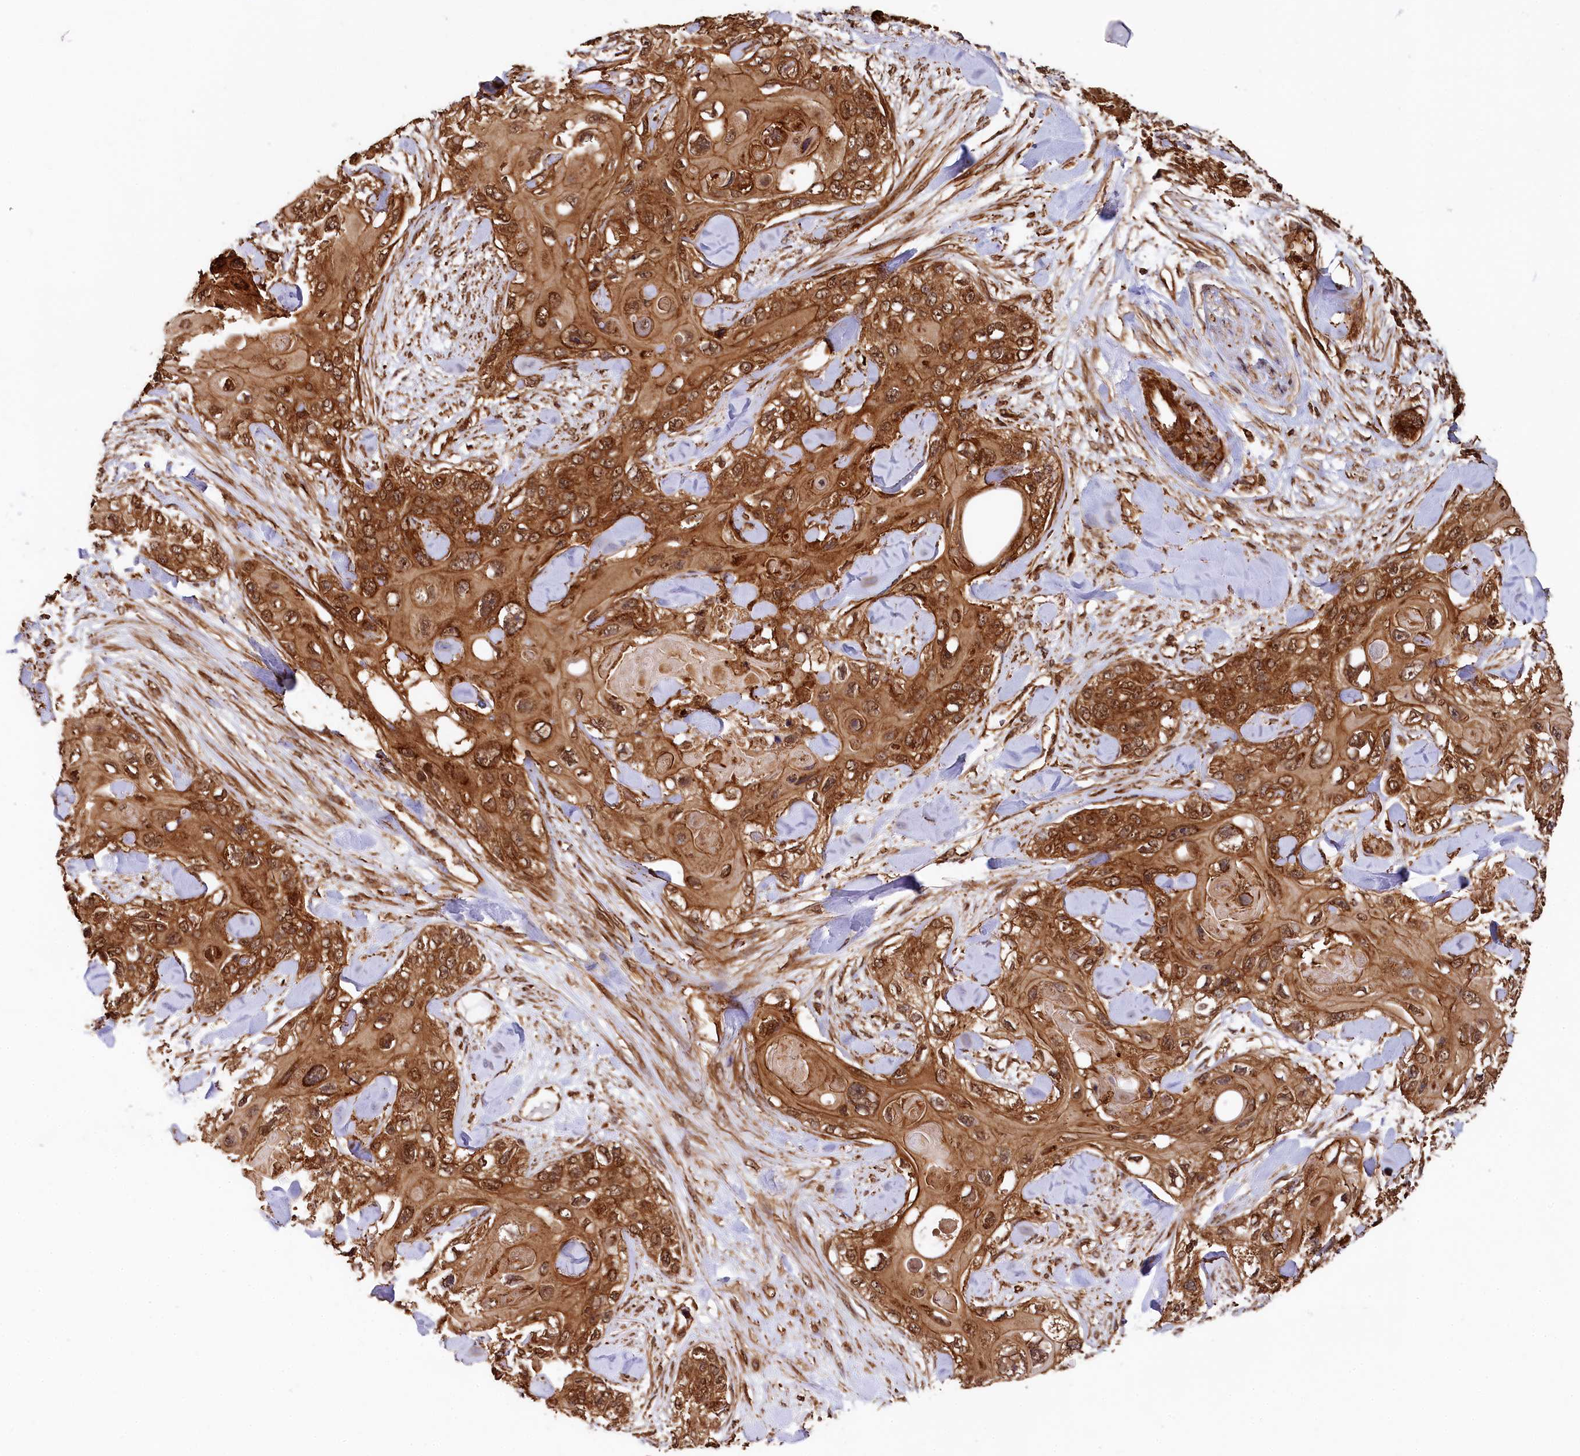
{"staining": {"intensity": "moderate", "quantity": ">75%", "location": "cytoplasmic/membranous,nuclear"}, "tissue": "skin cancer", "cell_type": "Tumor cells", "image_type": "cancer", "snomed": [{"axis": "morphology", "description": "Normal tissue, NOS"}, {"axis": "morphology", "description": "Squamous cell carcinoma, NOS"}, {"axis": "topography", "description": "Skin"}], "caption": "High-power microscopy captured an immunohistochemistry (IHC) photomicrograph of skin squamous cell carcinoma, revealing moderate cytoplasmic/membranous and nuclear positivity in approximately >75% of tumor cells.", "gene": "STUB1", "patient": {"sex": "male", "age": 72}}